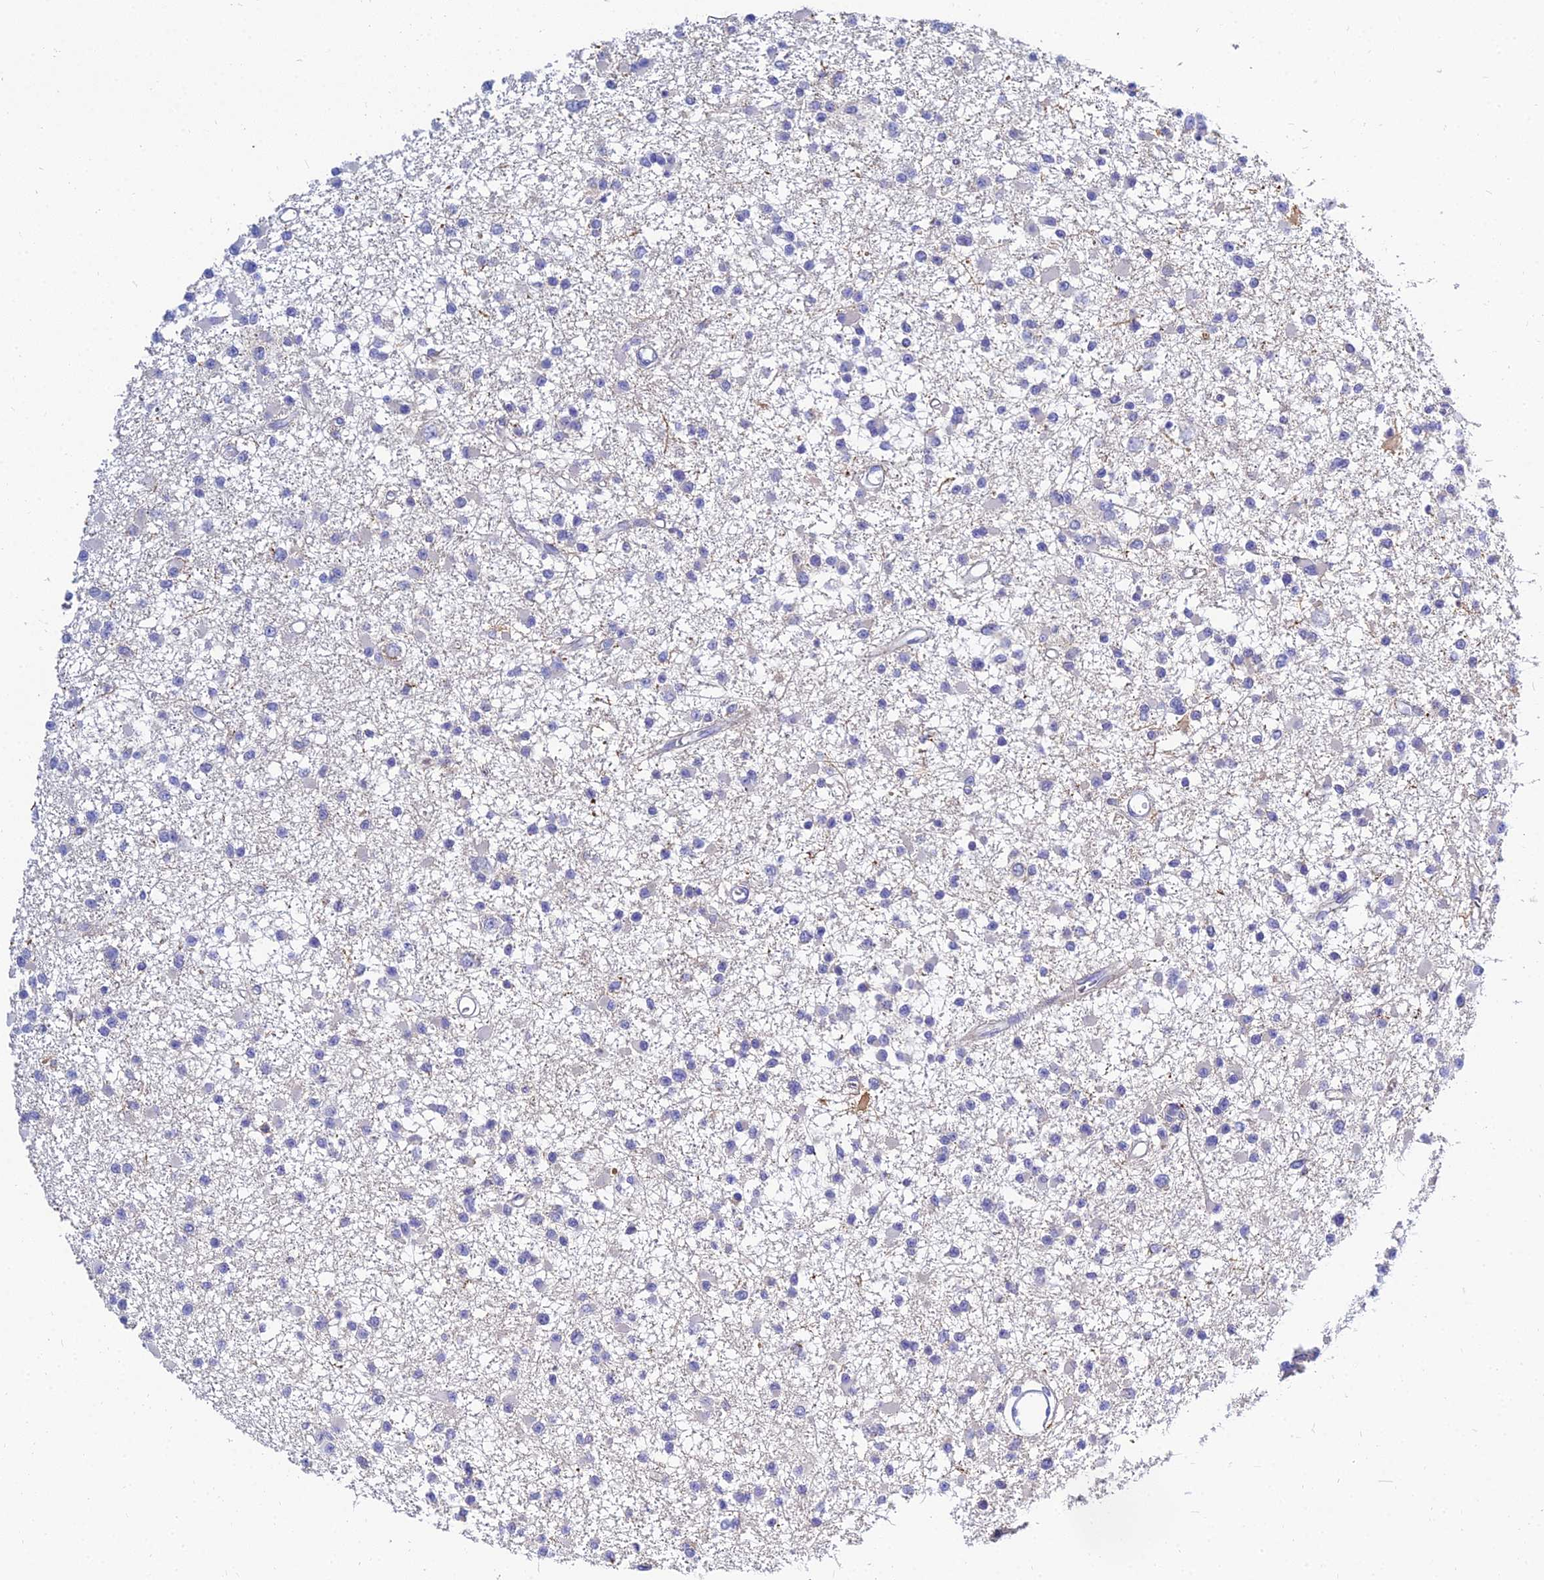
{"staining": {"intensity": "negative", "quantity": "none", "location": "none"}, "tissue": "glioma", "cell_type": "Tumor cells", "image_type": "cancer", "snomed": [{"axis": "morphology", "description": "Glioma, malignant, Low grade"}, {"axis": "topography", "description": "Brain"}], "caption": "This is a photomicrograph of immunohistochemistry staining of malignant low-grade glioma, which shows no staining in tumor cells.", "gene": "NPY", "patient": {"sex": "female", "age": 22}}